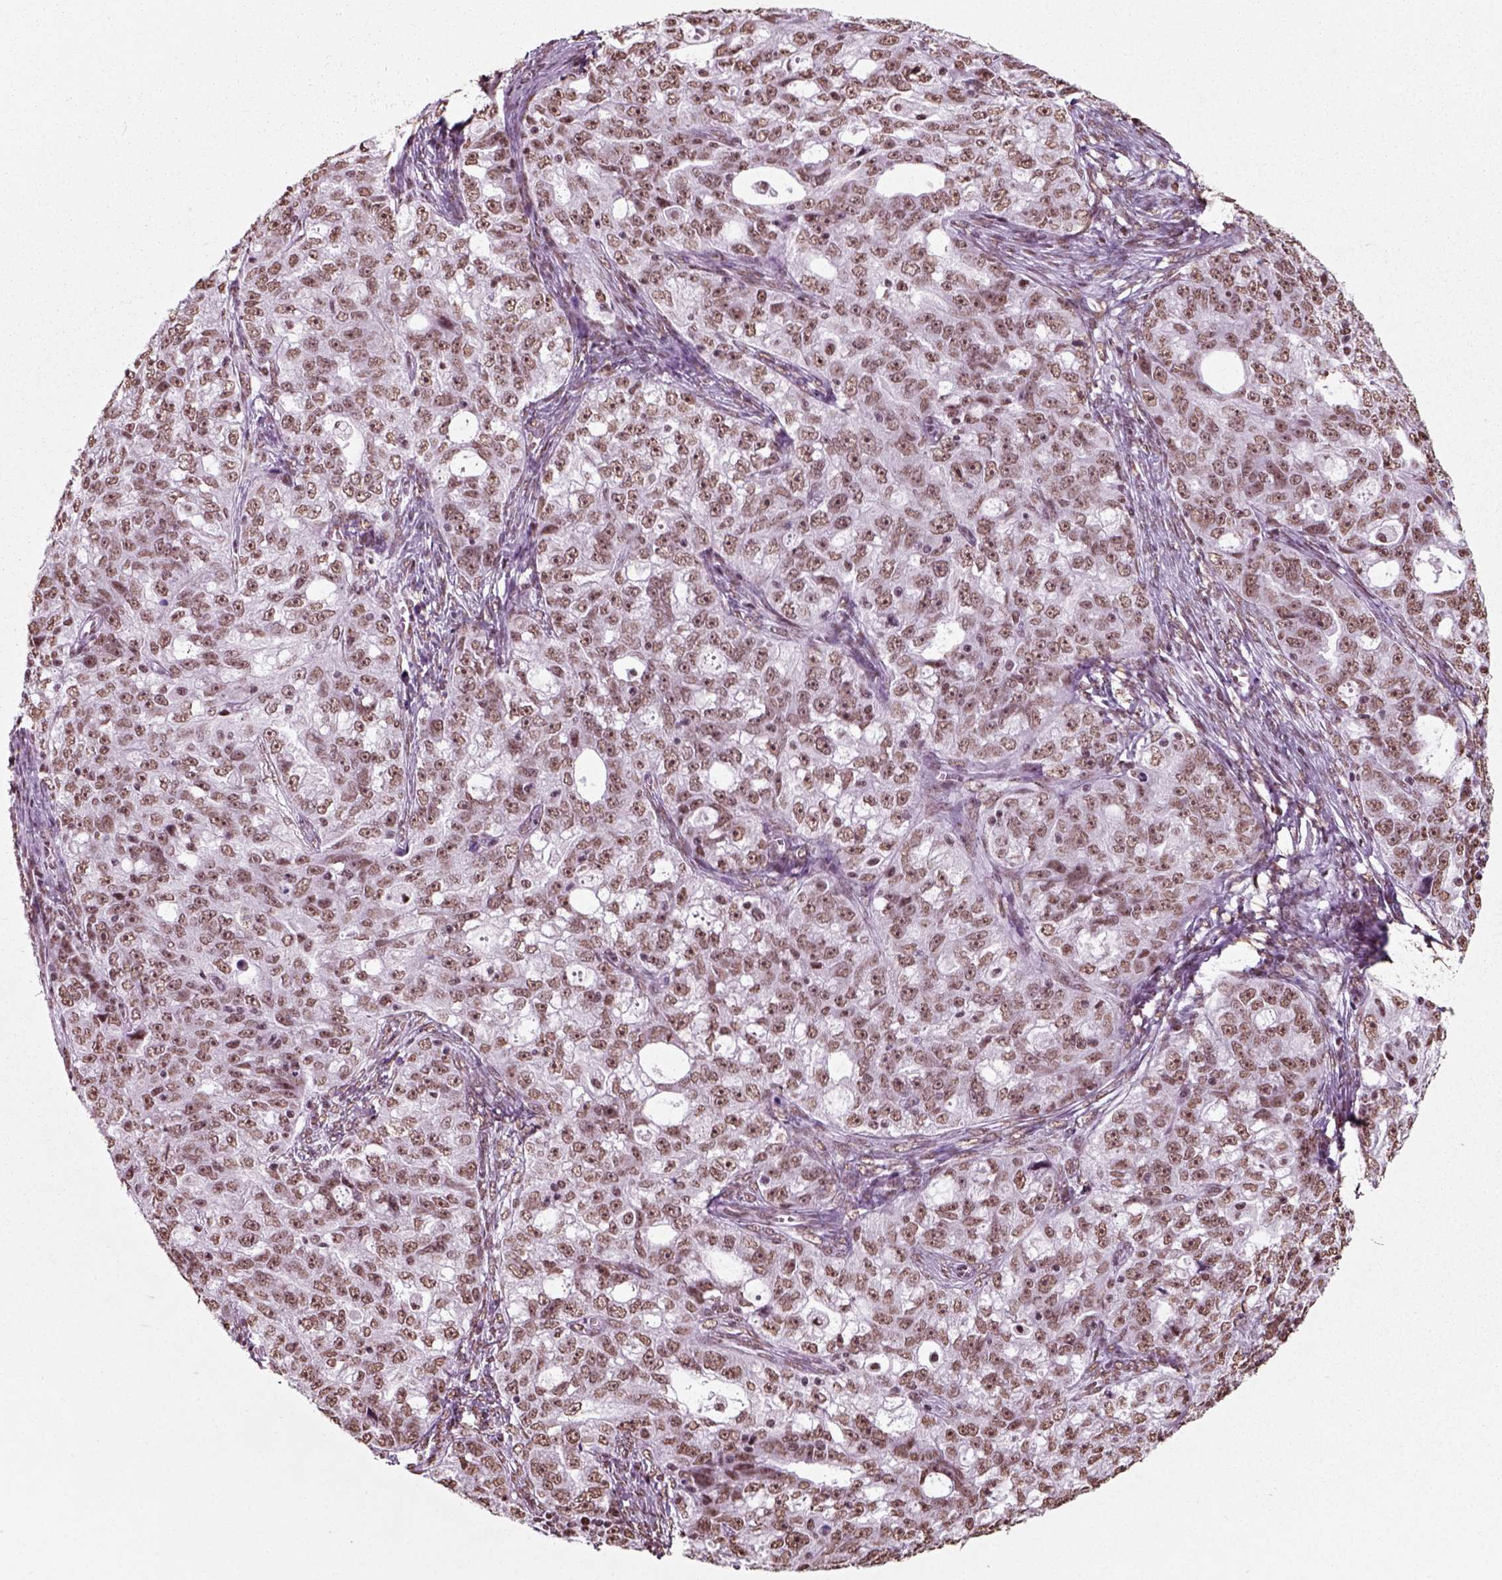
{"staining": {"intensity": "moderate", "quantity": ">75%", "location": "nuclear"}, "tissue": "ovarian cancer", "cell_type": "Tumor cells", "image_type": "cancer", "snomed": [{"axis": "morphology", "description": "Cystadenocarcinoma, serous, NOS"}, {"axis": "topography", "description": "Ovary"}], "caption": "Ovarian cancer (serous cystadenocarcinoma) stained for a protein displays moderate nuclear positivity in tumor cells. The protein of interest is shown in brown color, while the nuclei are stained blue.", "gene": "POLR1H", "patient": {"sex": "female", "age": 51}}